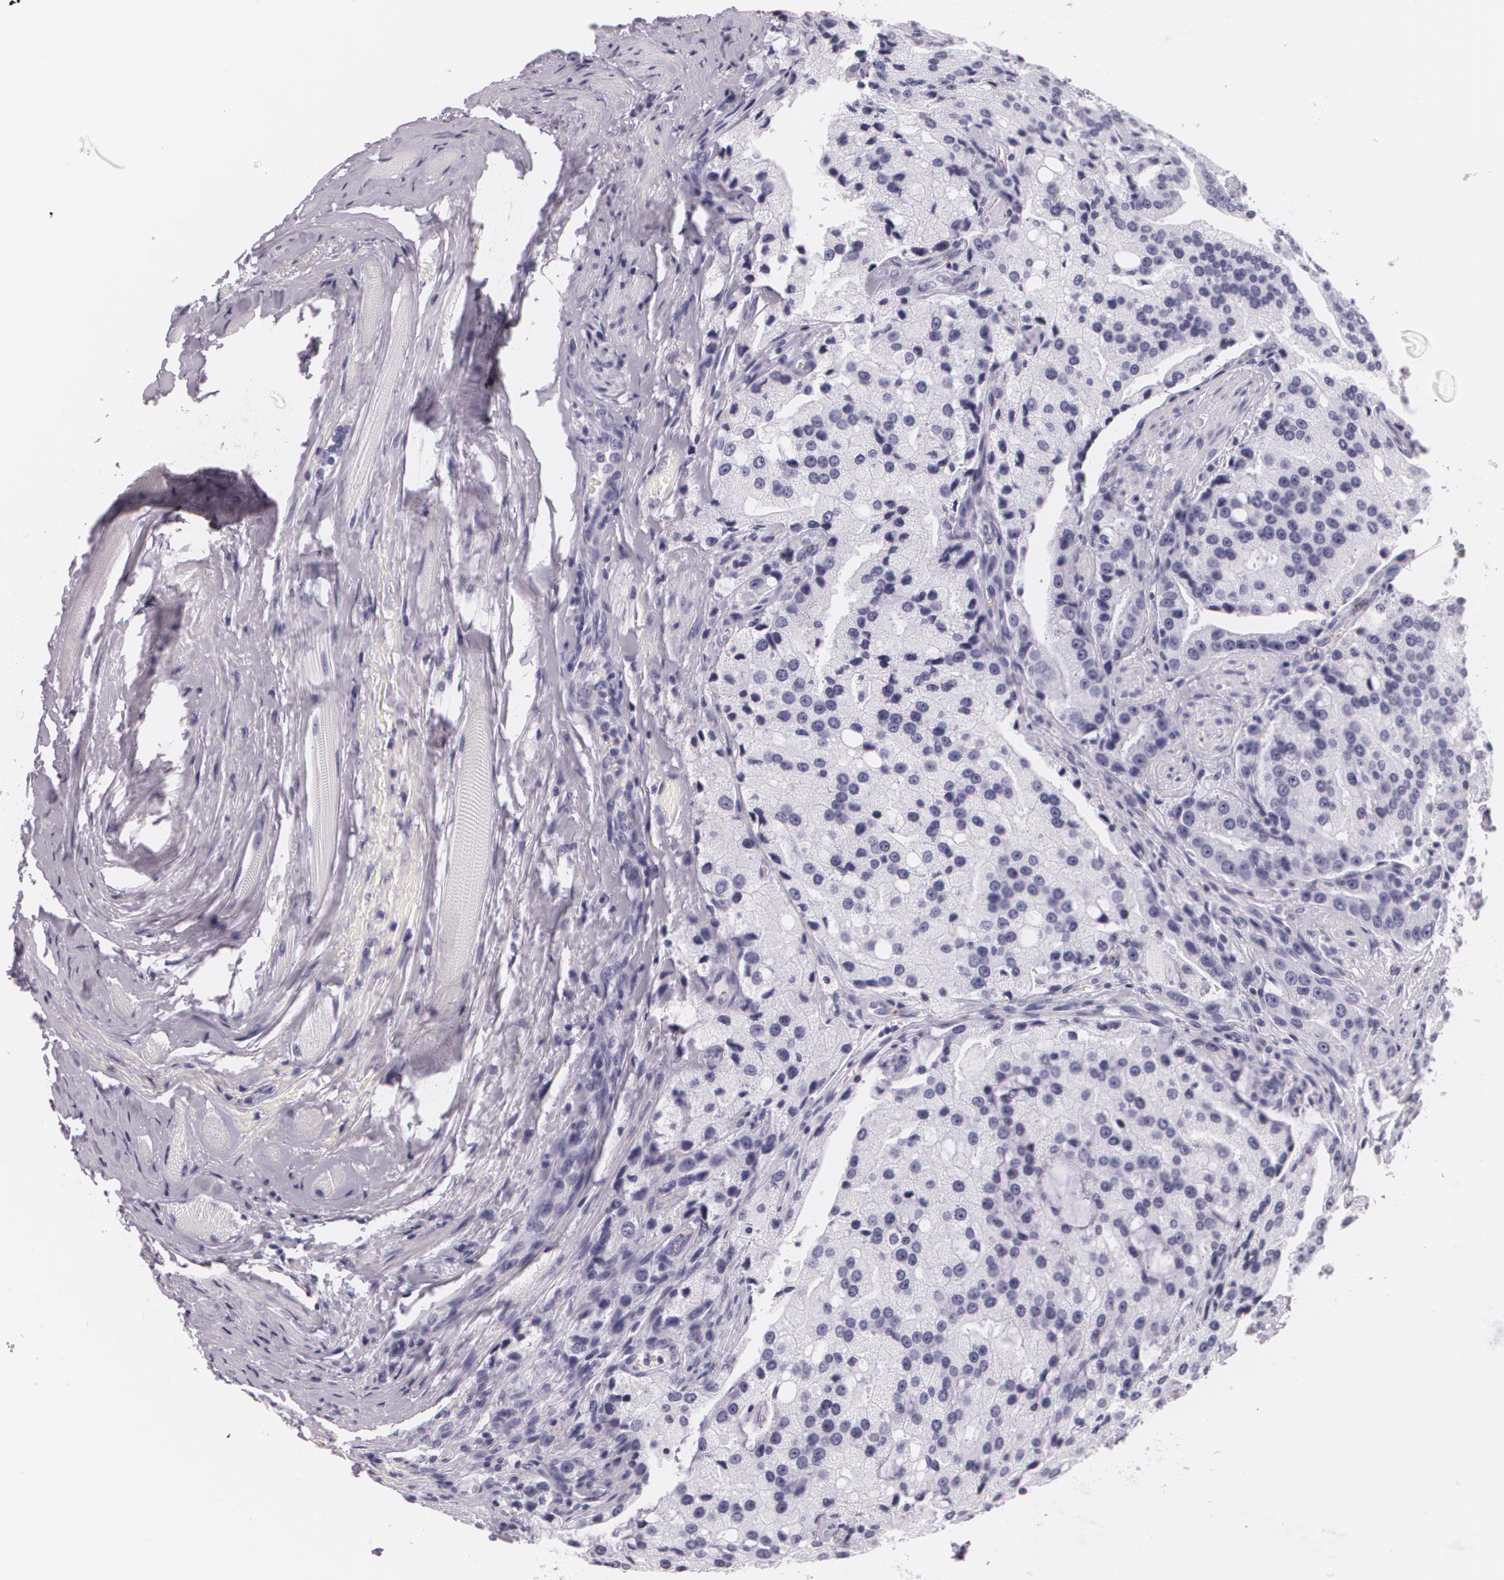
{"staining": {"intensity": "negative", "quantity": "none", "location": "none"}, "tissue": "prostate cancer", "cell_type": "Tumor cells", "image_type": "cancer", "snomed": [{"axis": "morphology", "description": "Adenocarcinoma, Medium grade"}, {"axis": "topography", "description": "Prostate"}], "caption": "Immunohistochemistry (IHC) of human adenocarcinoma (medium-grade) (prostate) shows no staining in tumor cells.", "gene": "DLG4", "patient": {"sex": "male", "age": 72}}